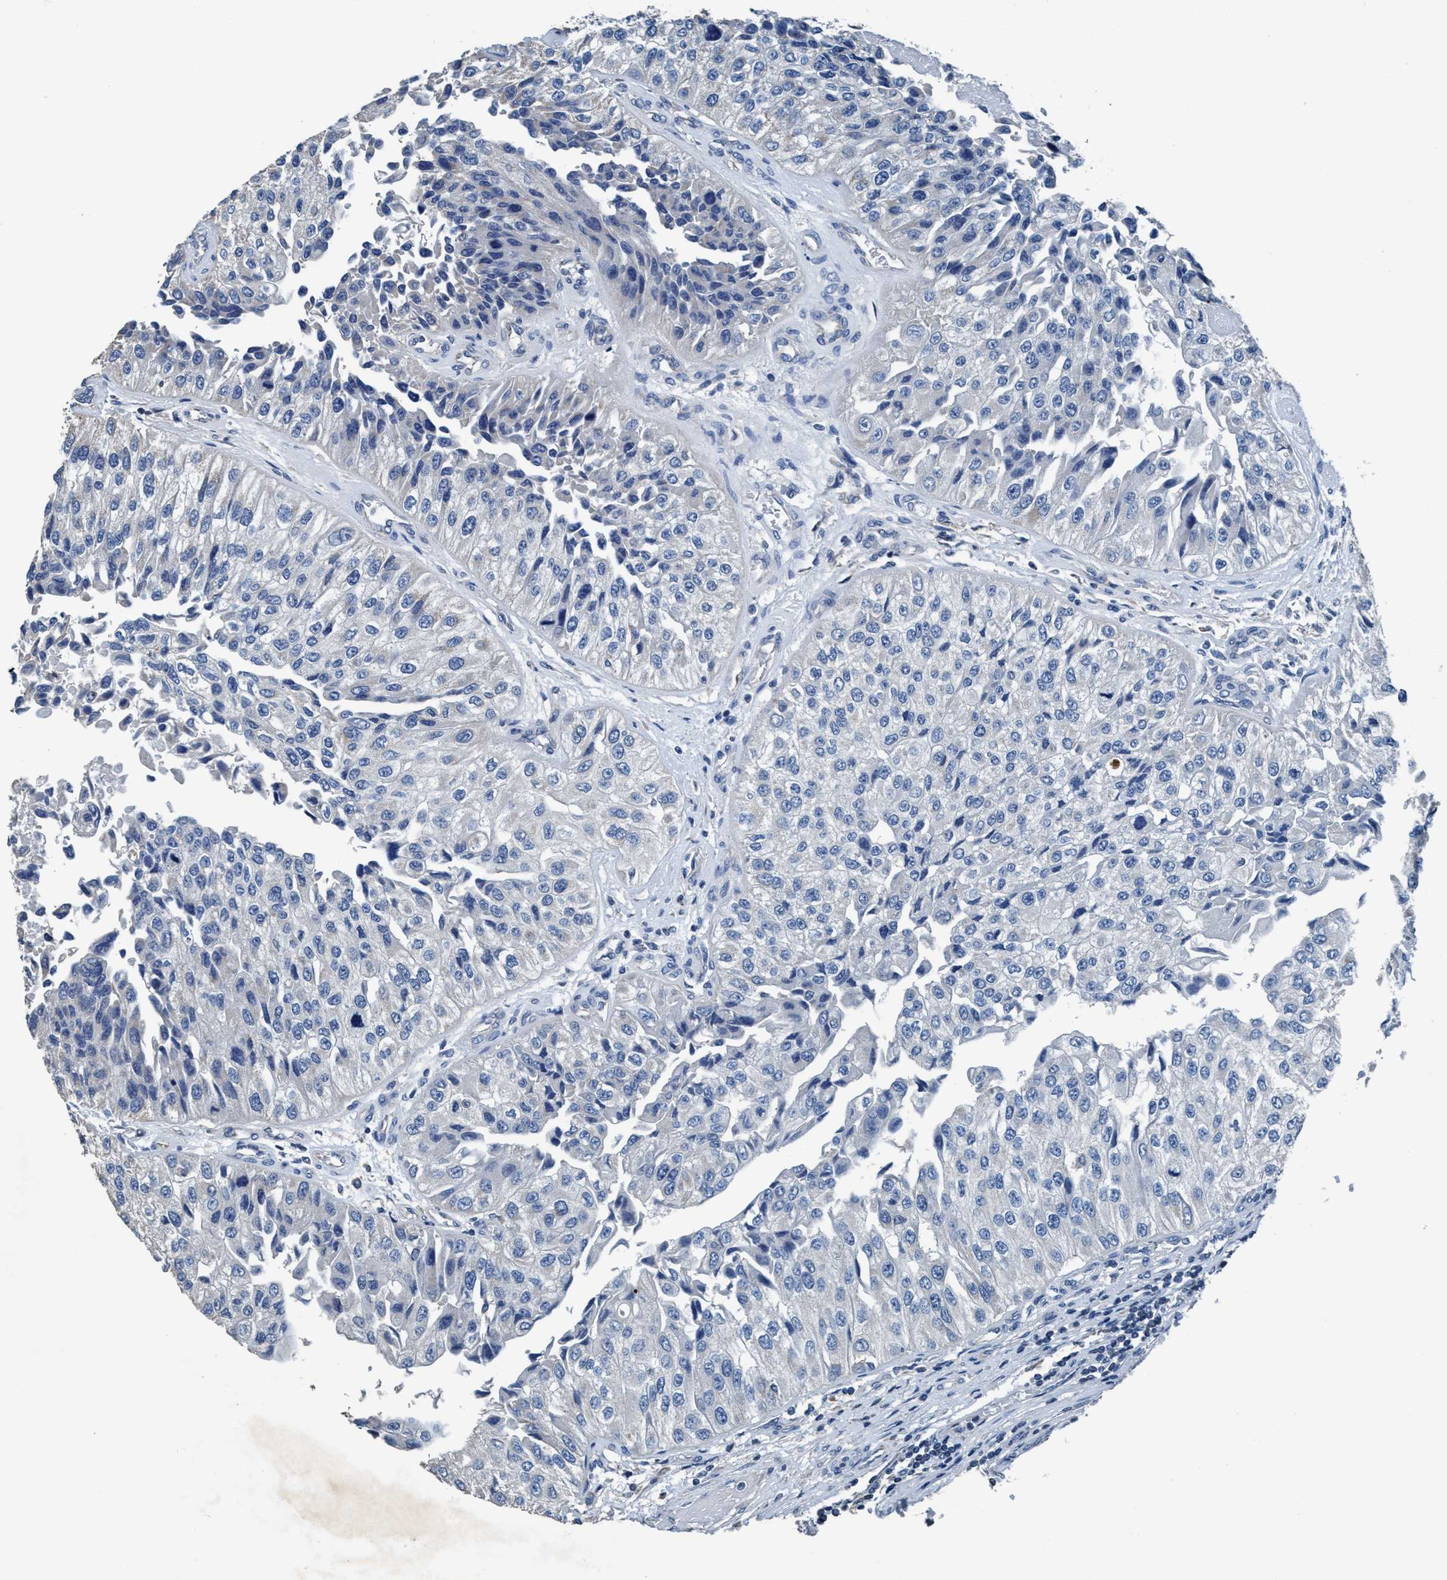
{"staining": {"intensity": "negative", "quantity": "none", "location": "none"}, "tissue": "urothelial cancer", "cell_type": "Tumor cells", "image_type": "cancer", "snomed": [{"axis": "morphology", "description": "Urothelial carcinoma, High grade"}, {"axis": "topography", "description": "Kidney"}, {"axis": "topography", "description": "Urinary bladder"}], "caption": "IHC histopathology image of urothelial cancer stained for a protein (brown), which demonstrates no staining in tumor cells.", "gene": "ANKFN1", "patient": {"sex": "male", "age": 77}}